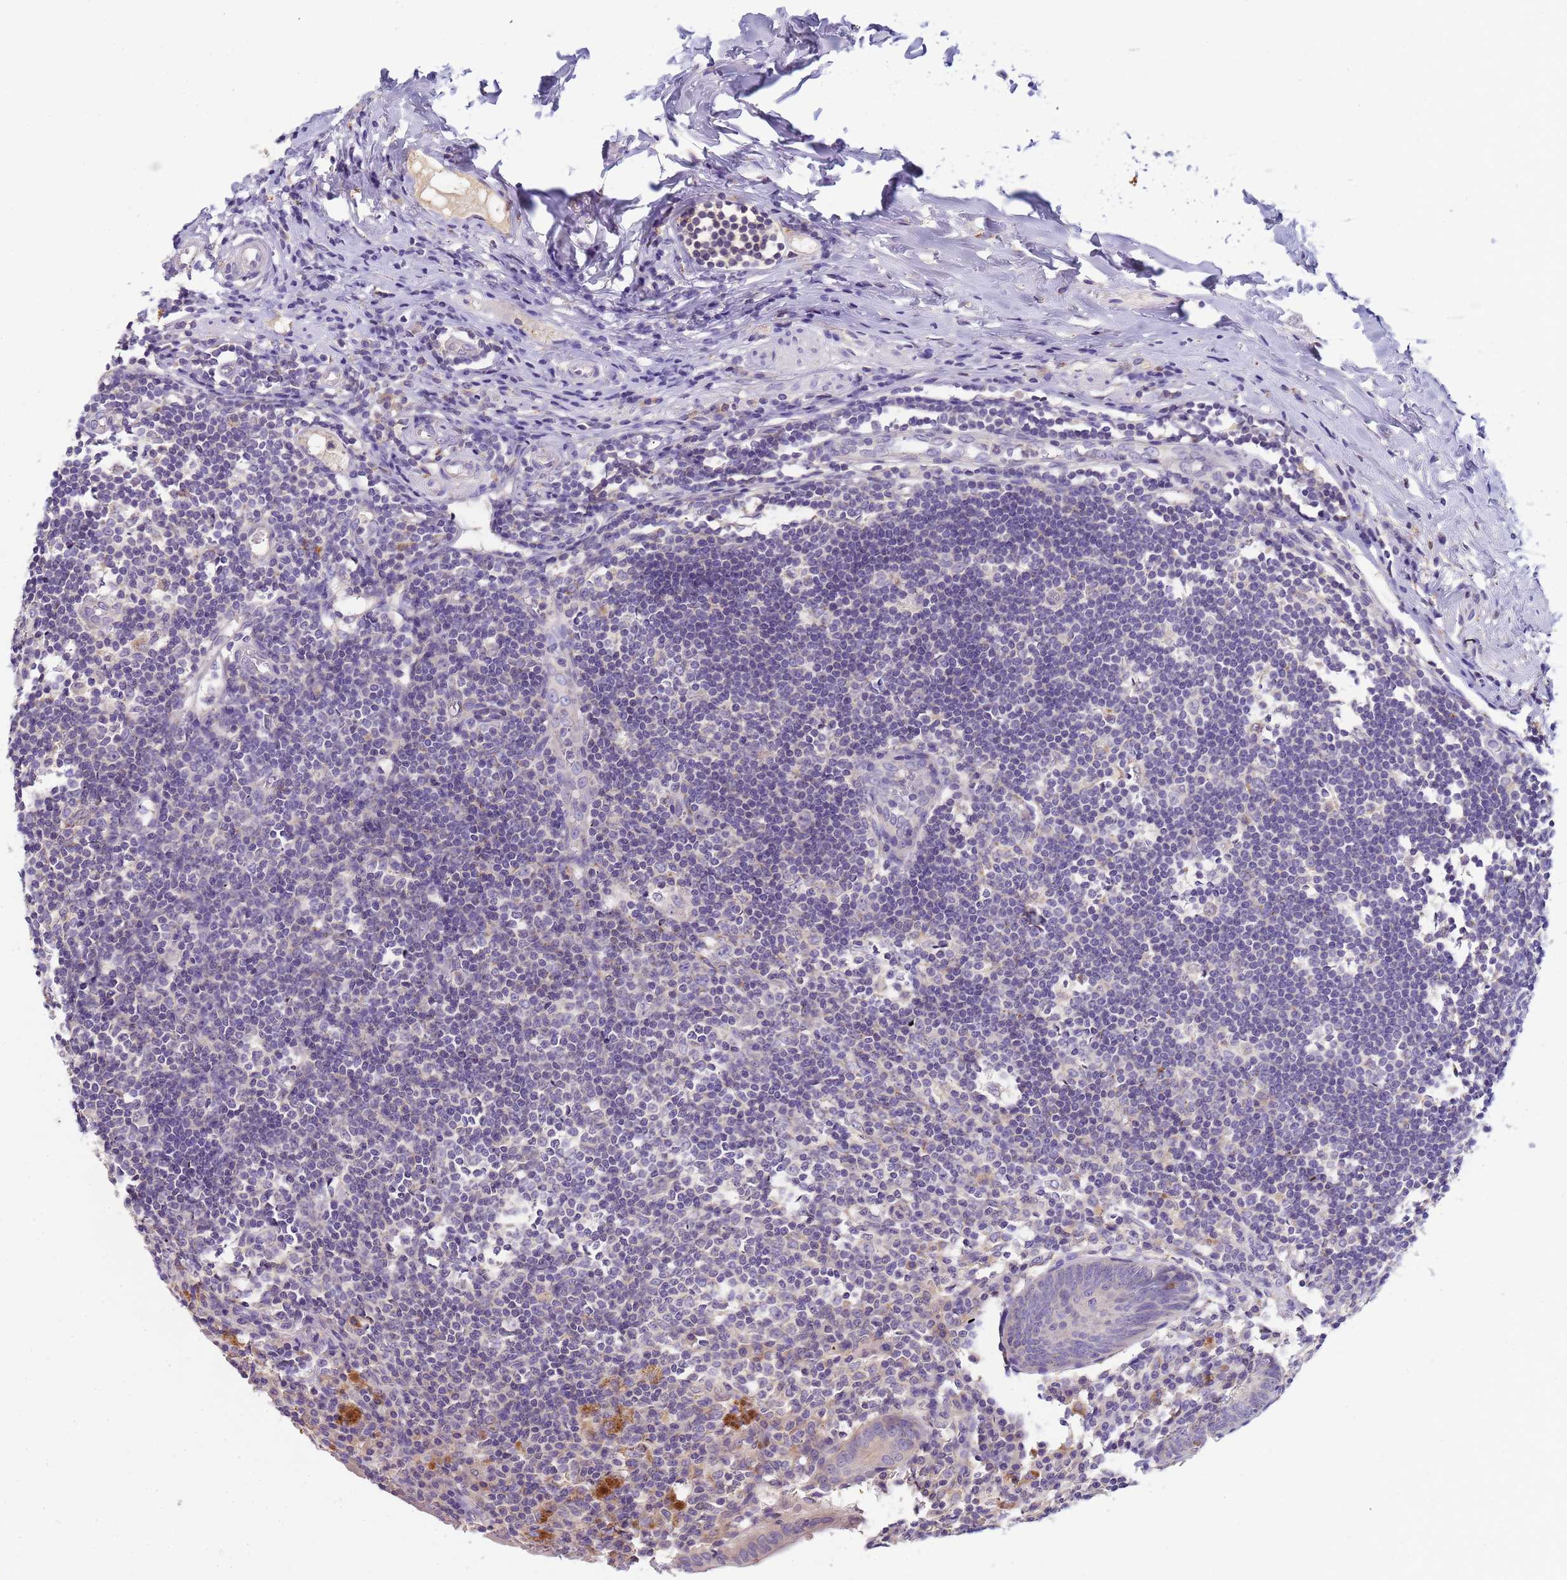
{"staining": {"intensity": "weak", "quantity": "<25%", "location": "cytoplasmic/membranous"}, "tissue": "appendix", "cell_type": "Glandular cells", "image_type": "normal", "snomed": [{"axis": "morphology", "description": "Normal tissue, NOS"}, {"axis": "topography", "description": "Appendix"}], "caption": "IHC image of unremarkable appendix: human appendix stained with DAB (3,3'-diaminobenzidine) exhibits no significant protein positivity in glandular cells.", "gene": "PLCXD3", "patient": {"sex": "female", "age": 54}}